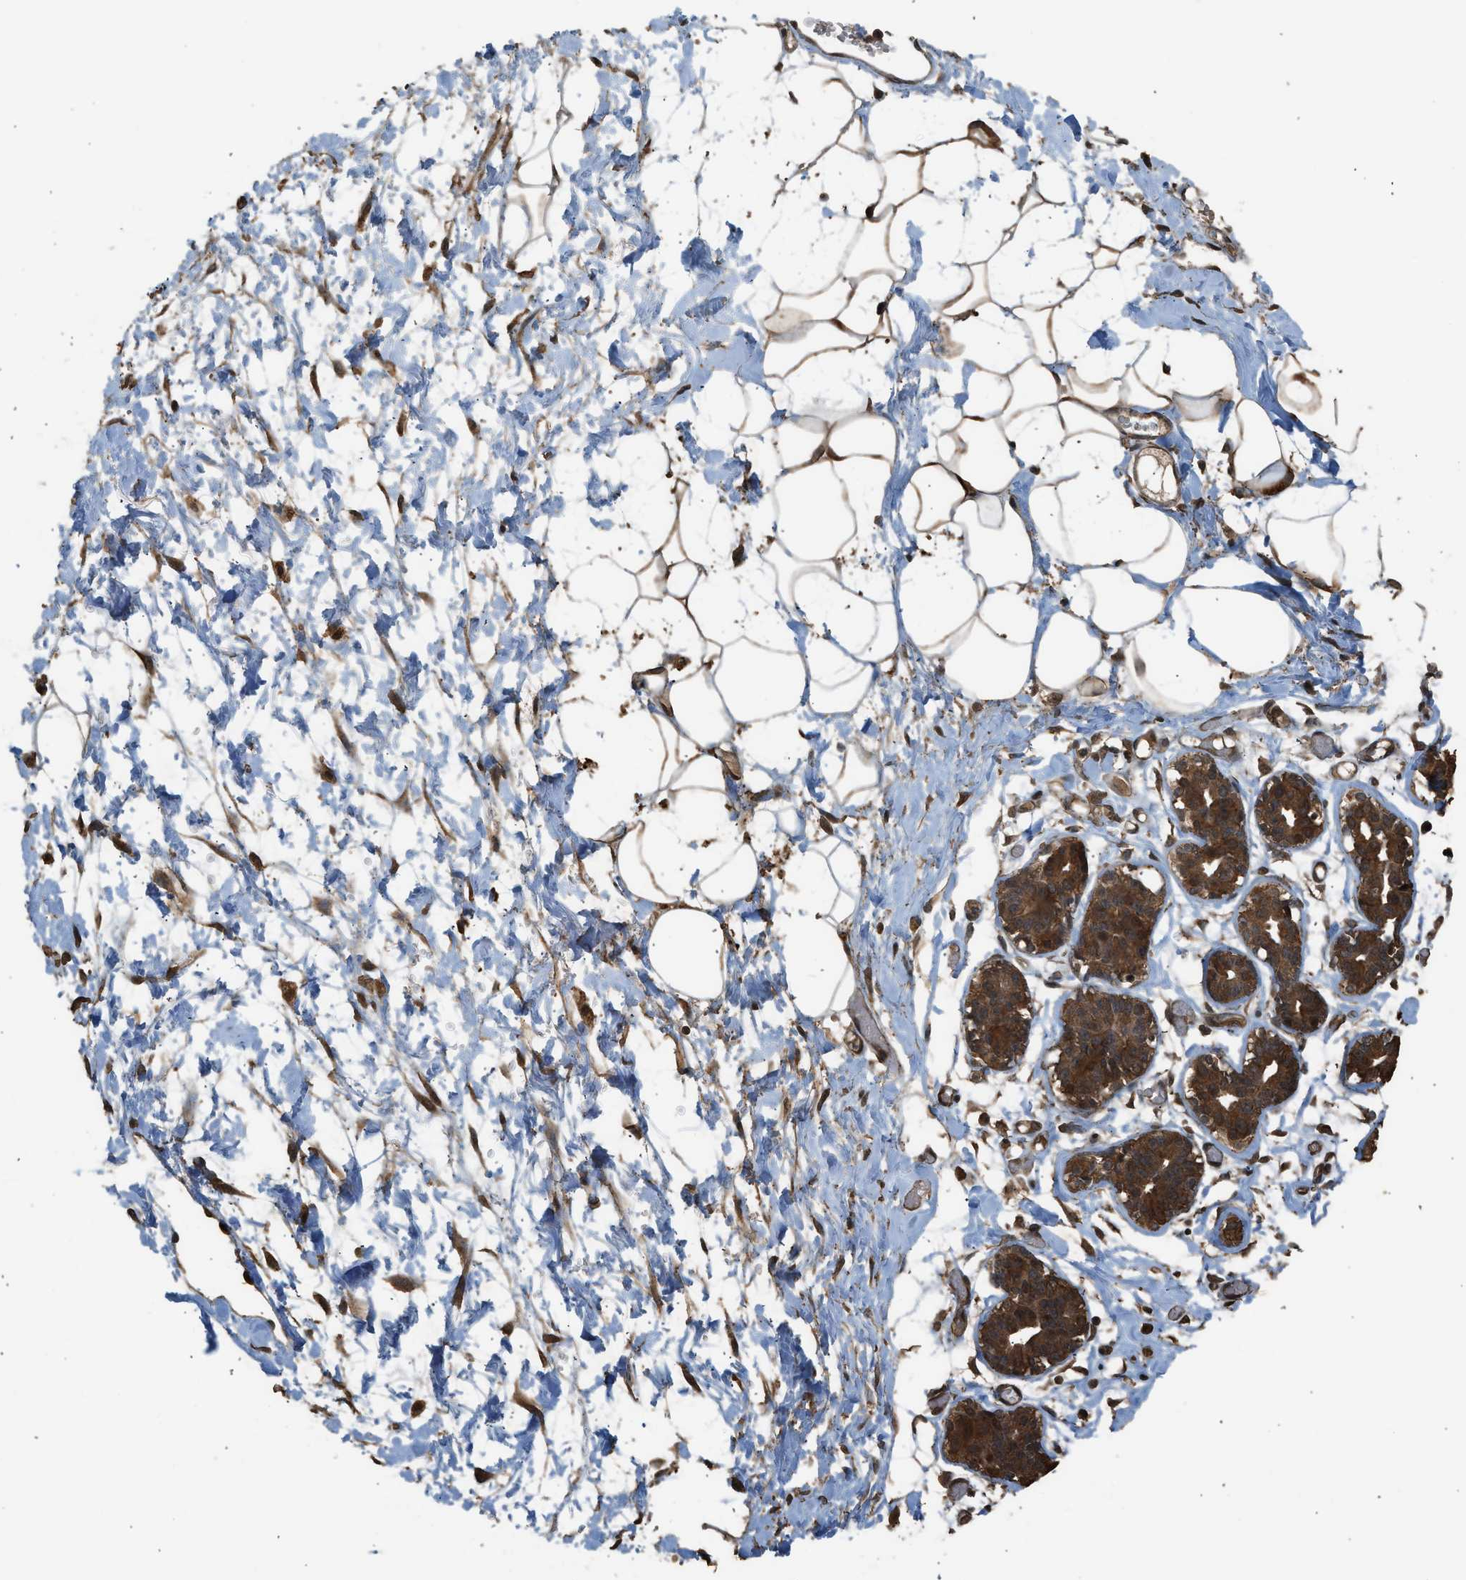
{"staining": {"intensity": "strong", "quantity": ">75%", "location": "cytoplasmic/membranous,nuclear"}, "tissue": "adipose tissue", "cell_type": "Adipocytes", "image_type": "normal", "snomed": [{"axis": "morphology", "description": "Normal tissue, NOS"}, {"axis": "topography", "description": "Breast"}, {"axis": "topography", "description": "Soft tissue"}], "caption": "DAB immunohistochemical staining of benign human adipose tissue shows strong cytoplasmic/membranous,nuclear protein staining in approximately >75% of adipocytes. (DAB (3,3'-diaminobenzidine) IHC, brown staining for protein, blue staining for nuclei).", "gene": "MYBL2", "patient": {"sex": "female", "age": 25}}